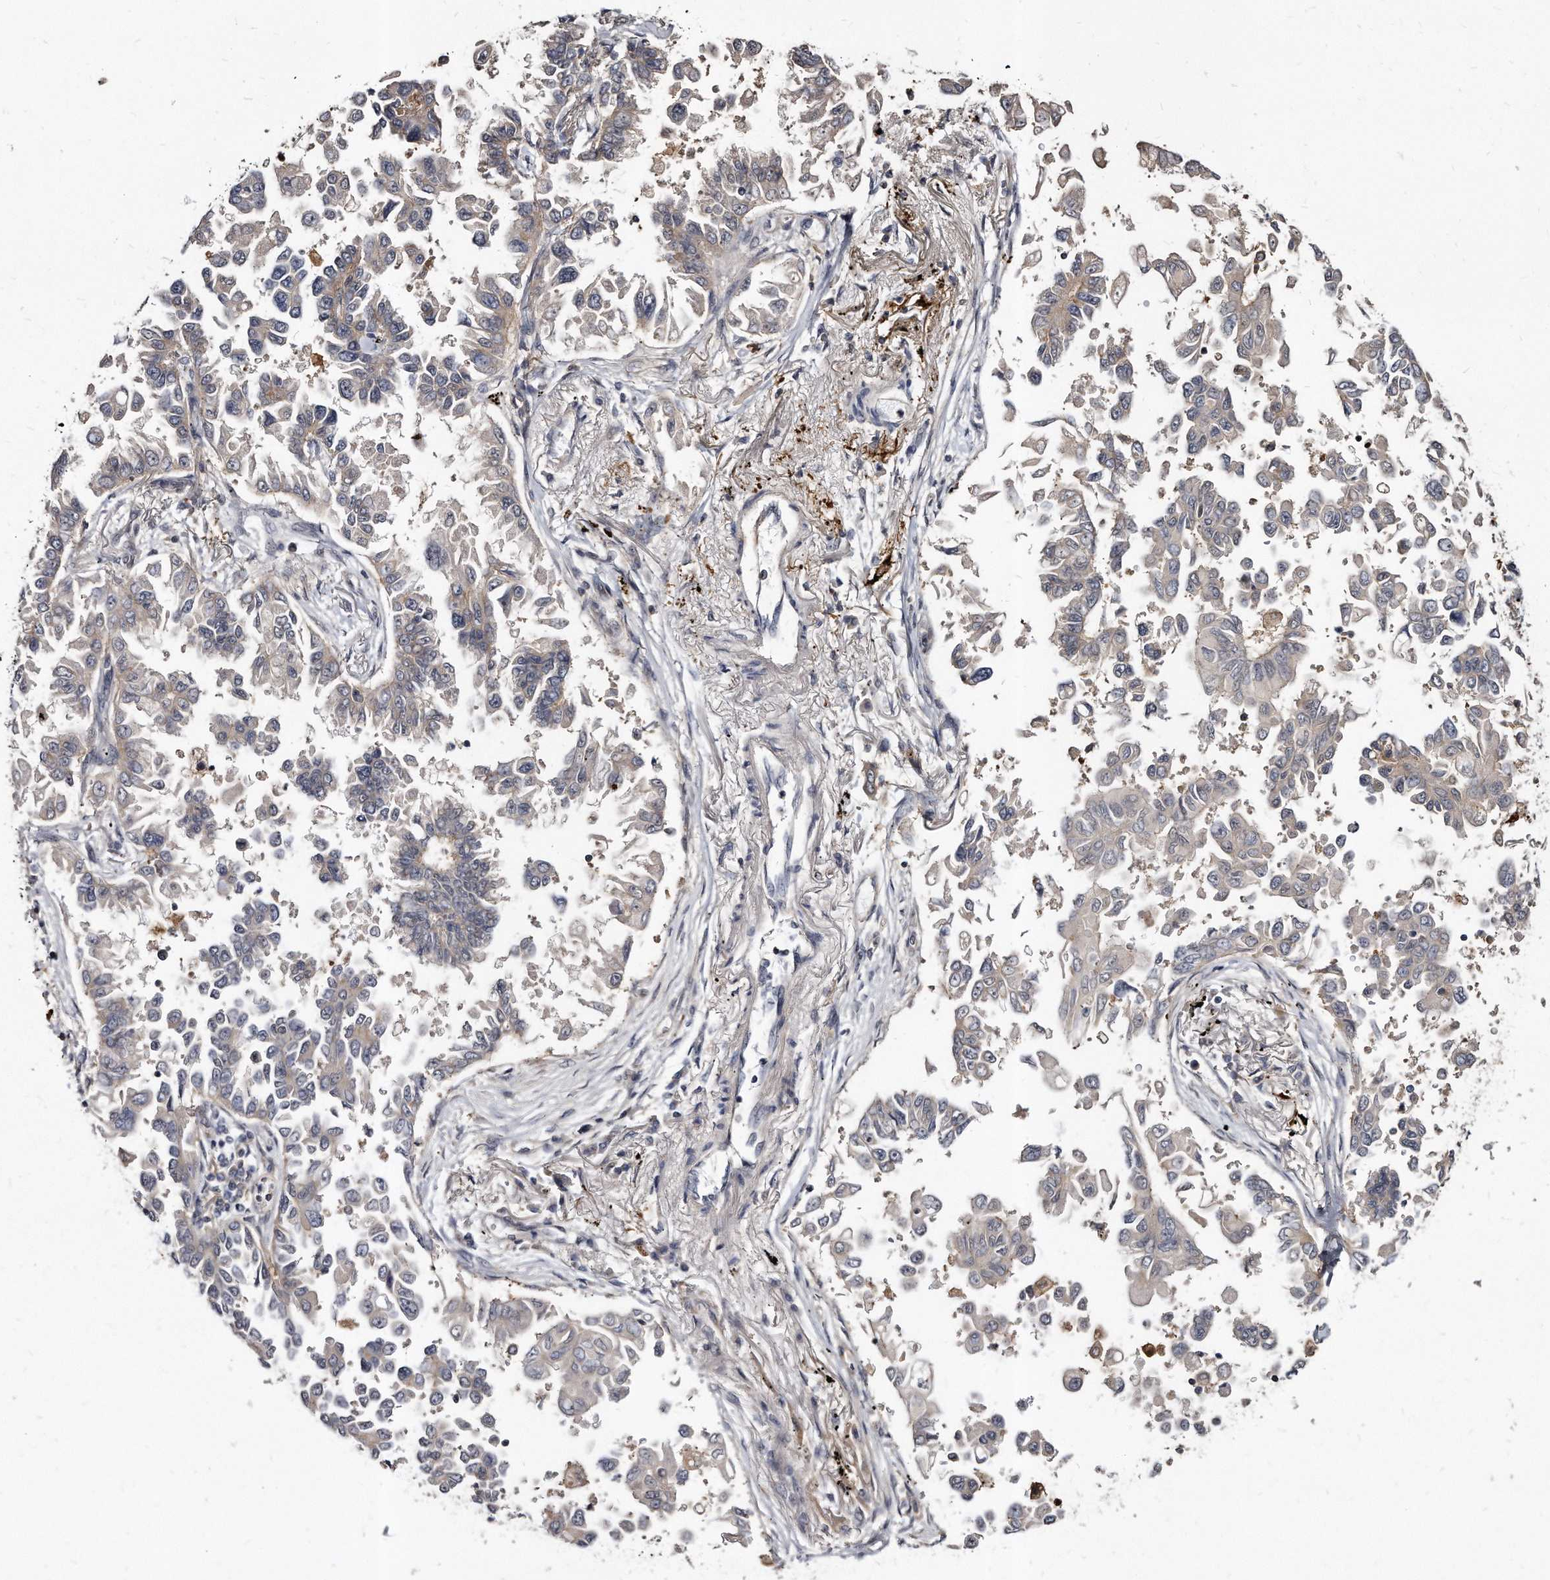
{"staining": {"intensity": "moderate", "quantity": "25%-75%", "location": "nuclear"}, "tissue": "lung cancer", "cell_type": "Tumor cells", "image_type": "cancer", "snomed": [{"axis": "morphology", "description": "Adenocarcinoma, NOS"}, {"axis": "topography", "description": "Lung"}], "caption": "This micrograph exhibits lung adenocarcinoma stained with immunohistochemistry to label a protein in brown. The nuclear of tumor cells show moderate positivity for the protein. Nuclei are counter-stained blue.", "gene": "KLHDC3", "patient": {"sex": "female", "age": 67}}